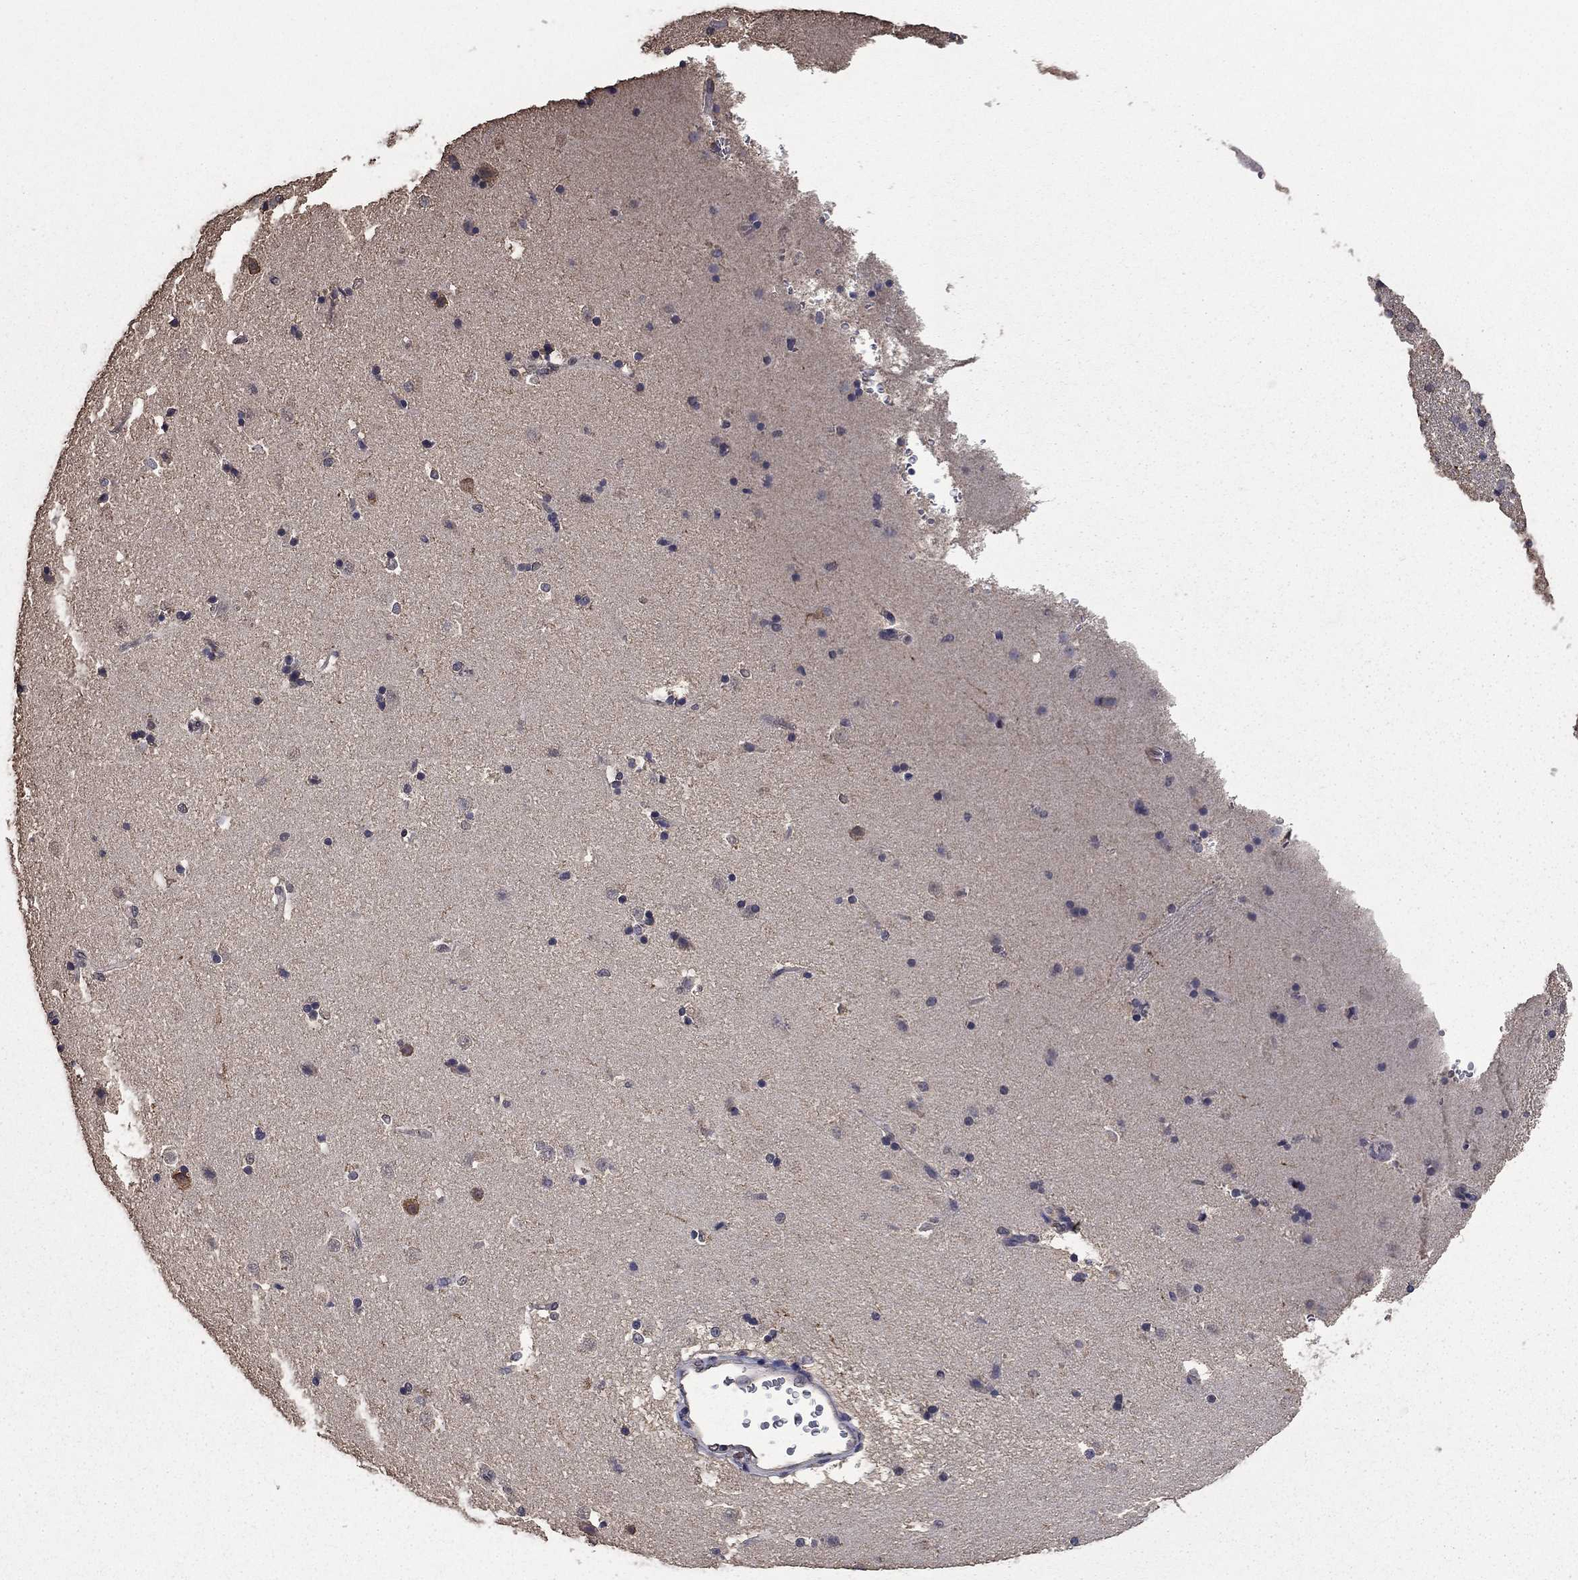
{"staining": {"intensity": "negative", "quantity": "none", "location": "none"}, "tissue": "caudate", "cell_type": "Glial cells", "image_type": "normal", "snomed": [{"axis": "morphology", "description": "Normal tissue, NOS"}, {"axis": "topography", "description": "Lateral ventricle wall"}], "caption": "Immunohistochemistry (IHC) micrograph of unremarkable caudate: human caudate stained with DAB displays no significant protein staining in glial cells.", "gene": "MFAP3L", "patient": {"sex": "male", "age": 51}}